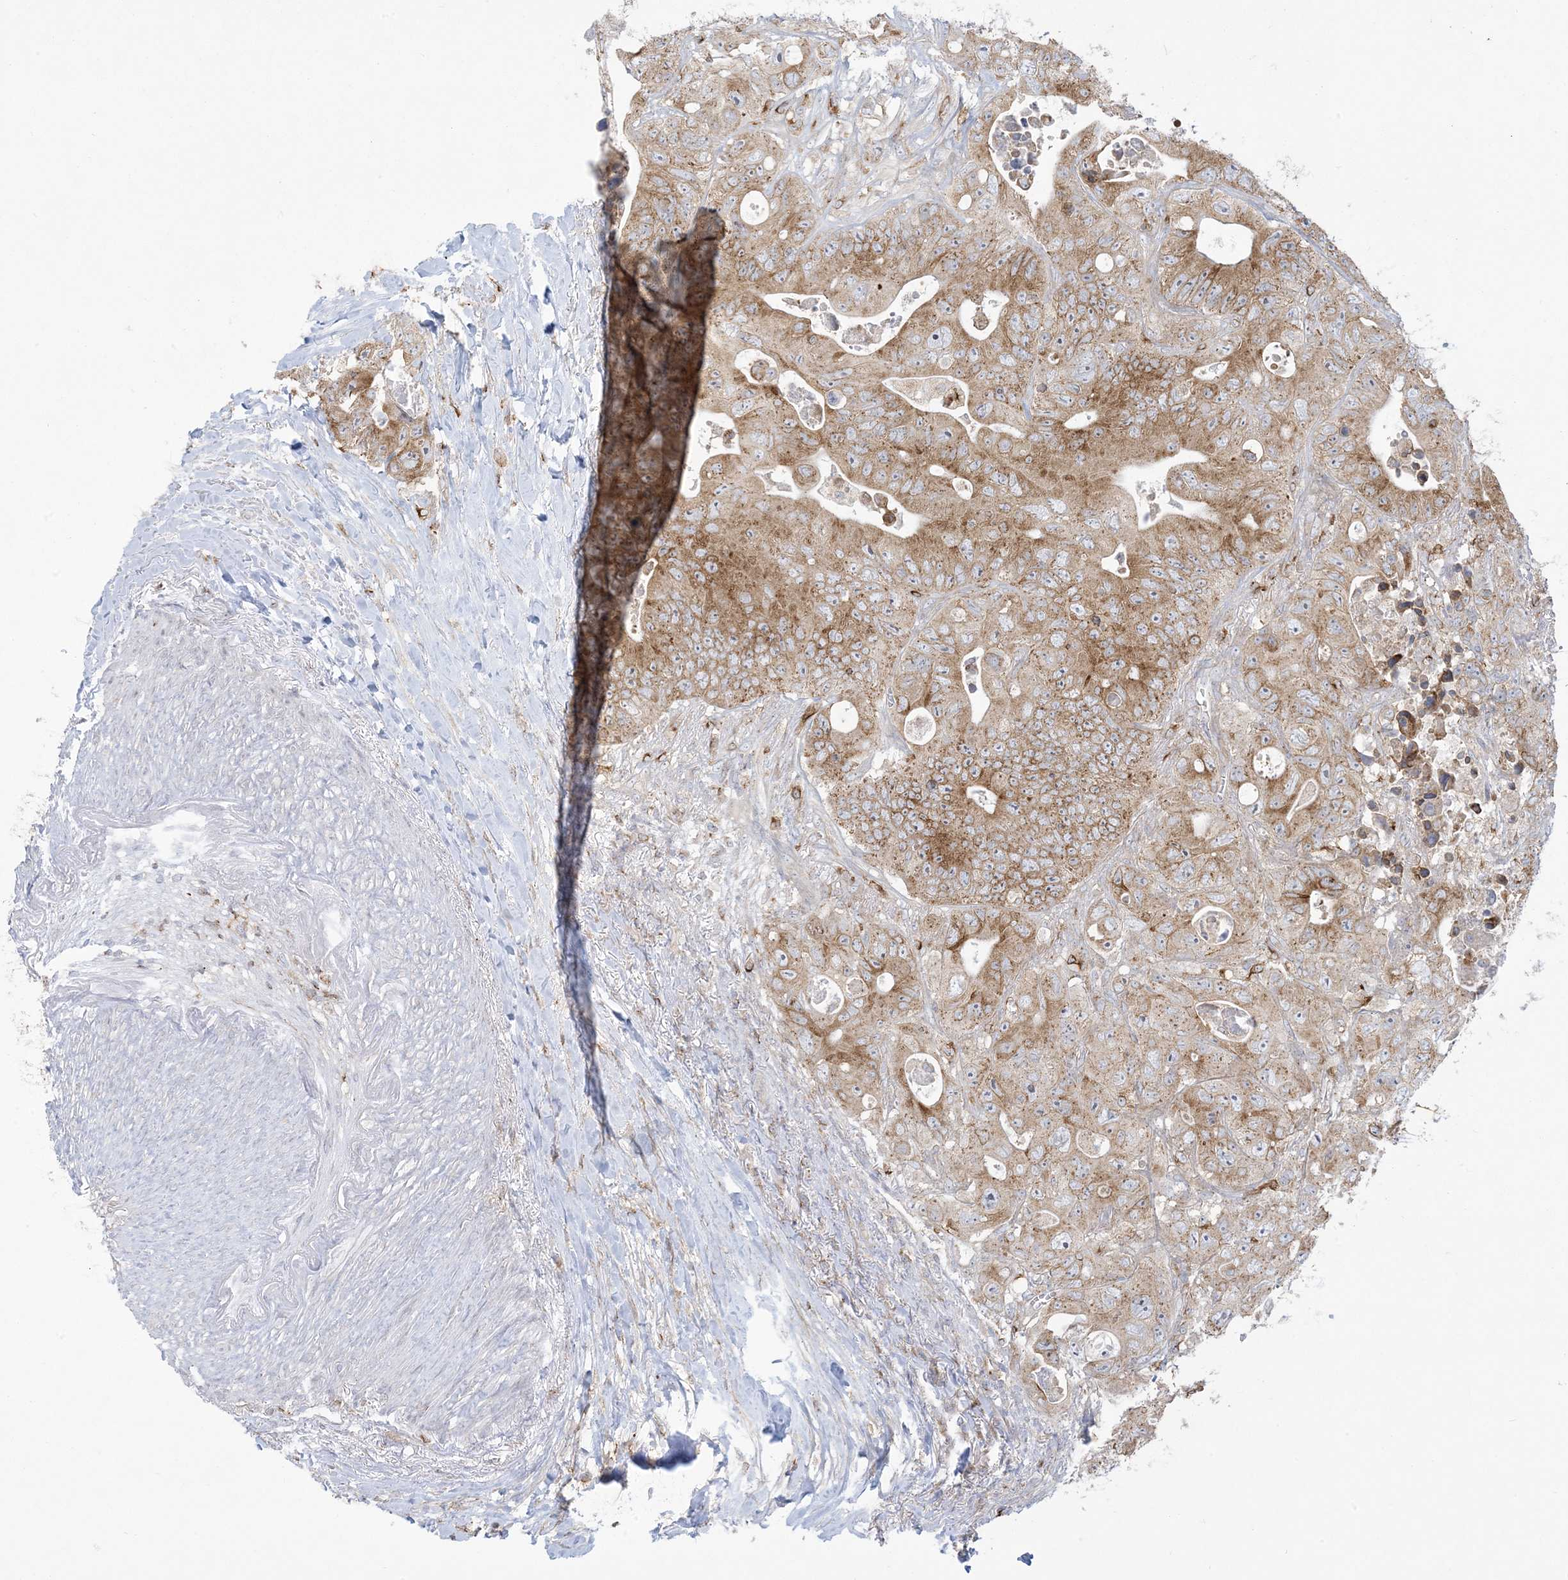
{"staining": {"intensity": "moderate", "quantity": ">75%", "location": "cytoplasmic/membranous"}, "tissue": "colorectal cancer", "cell_type": "Tumor cells", "image_type": "cancer", "snomed": [{"axis": "morphology", "description": "Adenocarcinoma, NOS"}, {"axis": "topography", "description": "Colon"}], "caption": "Human colorectal cancer stained with a protein marker demonstrates moderate staining in tumor cells.", "gene": "SLAMF9", "patient": {"sex": "female", "age": 46}}